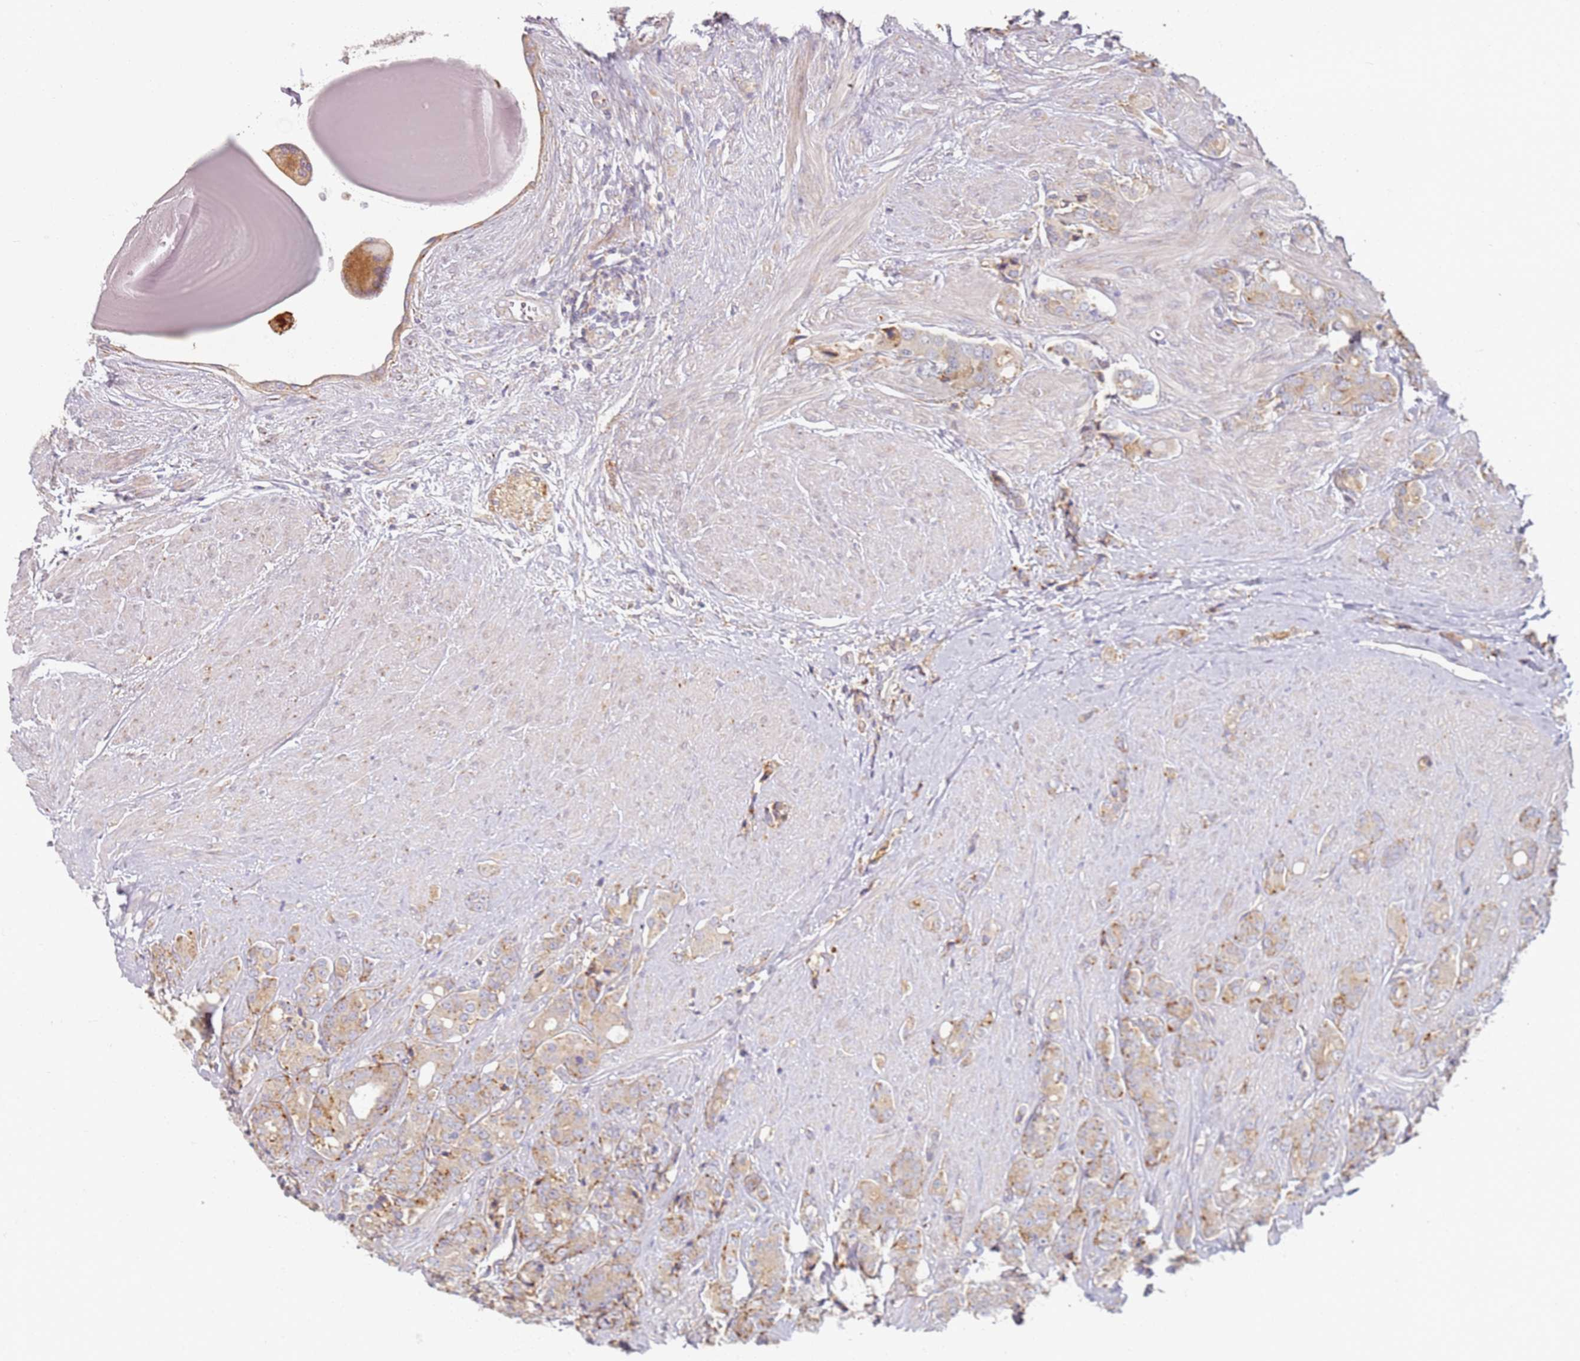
{"staining": {"intensity": "weak", "quantity": ">75%", "location": "cytoplasmic/membranous"}, "tissue": "prostate cancer", "cell_type": "Tumor cells", "image_type": "cancer", "snomed": [{"axis": "morphology", "description": "Adenocarcinoma, High grade"}, {"axis": "topography", "description": "Prostate"}], "caption": "Immunohistochemistry image of human prostate high-grade adenocarcinoma stained for a protein (brown), which reveals low levels of weak cytoplasmic/membranous positivity in about >75% of tumor cells.", "gene": "PROKR2", "patient": {"sex": "male", "age": 62}}